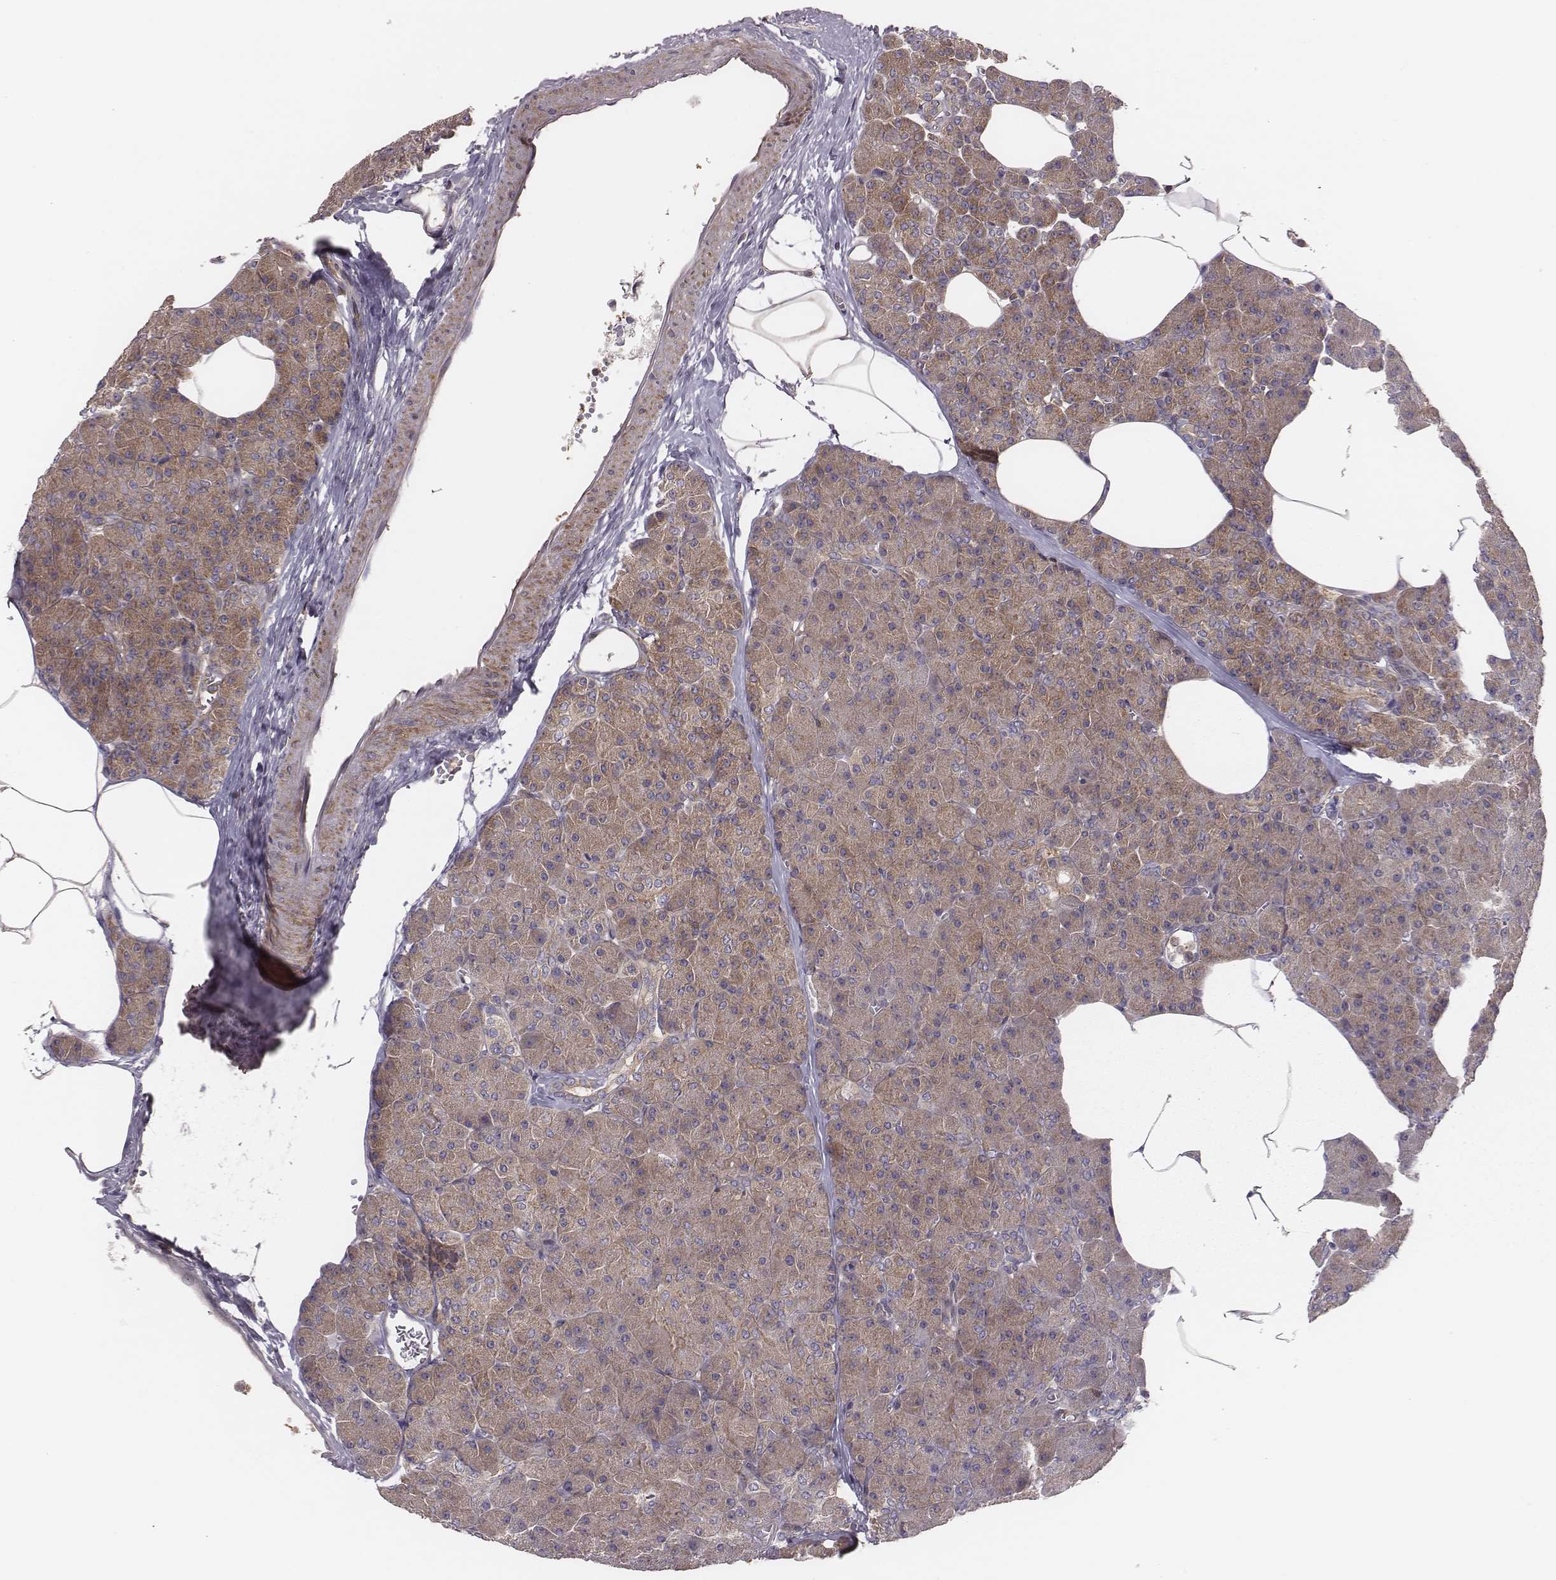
{"staining": {"intensity": "moderate", "quantity": ">75%", "location": "cytoplasmic/membranous"}, "tissue": "pancreas", "cell_type": "Exocrine glandular cells", "image_type": "normal", "snomed": [{"axis": "morphology", "description": "Normal tissue, NOS"}, {"axis": "topography", "description": "Pancreas"}], "caption": "A brown stain shows moderate cytoplasmic/membranous staining of a protein in exocrine glandular cells of normal pancreas. (Stains: DAB in brown, nuclei in blue, Microscopy: brightfield microscopy at high magnification).", "gene": "CAD", "patient": {"sex": "female", "age": 45}}